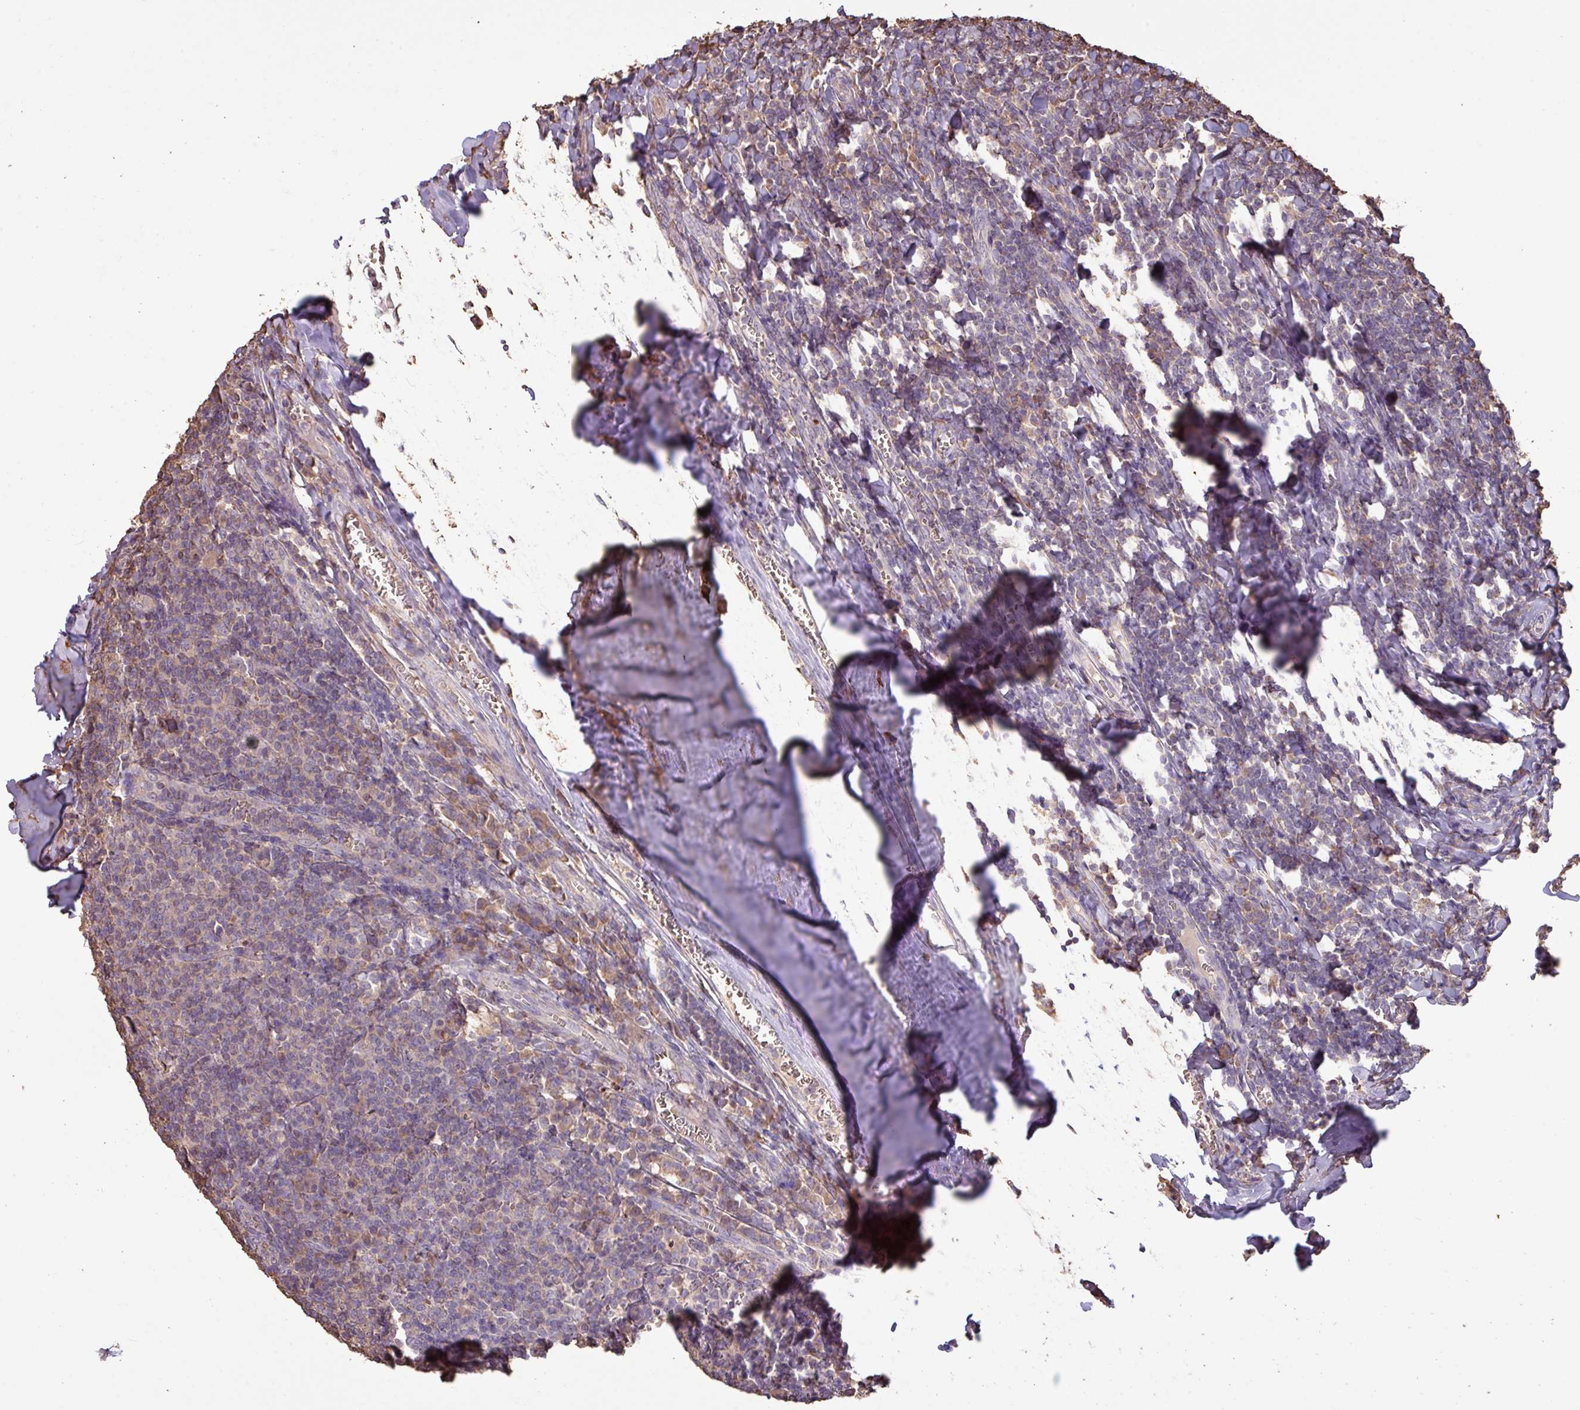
{"staining": {"intensity": "weak", "quantity": "<25%", "location": "cytoplasmic/membranous"}, "tissue": "tonsil", "cell_type": "Germinal center cells", "image_type": "normal", "snomed": [{"axis": "morphology", "description": "Normal tissue, NOS"}, {"axis": "topography", "description": "Tonsil"}], "caption": "DAB immunohistochemical staining of benign tonsil displays no significant staining in germinal center cells. (DAB (3,3'-diaminobenzidine) immunohistochemistry, high magnification).", "gene": "CAMK2A", "patient": {"sex": "male", "age": 27}}